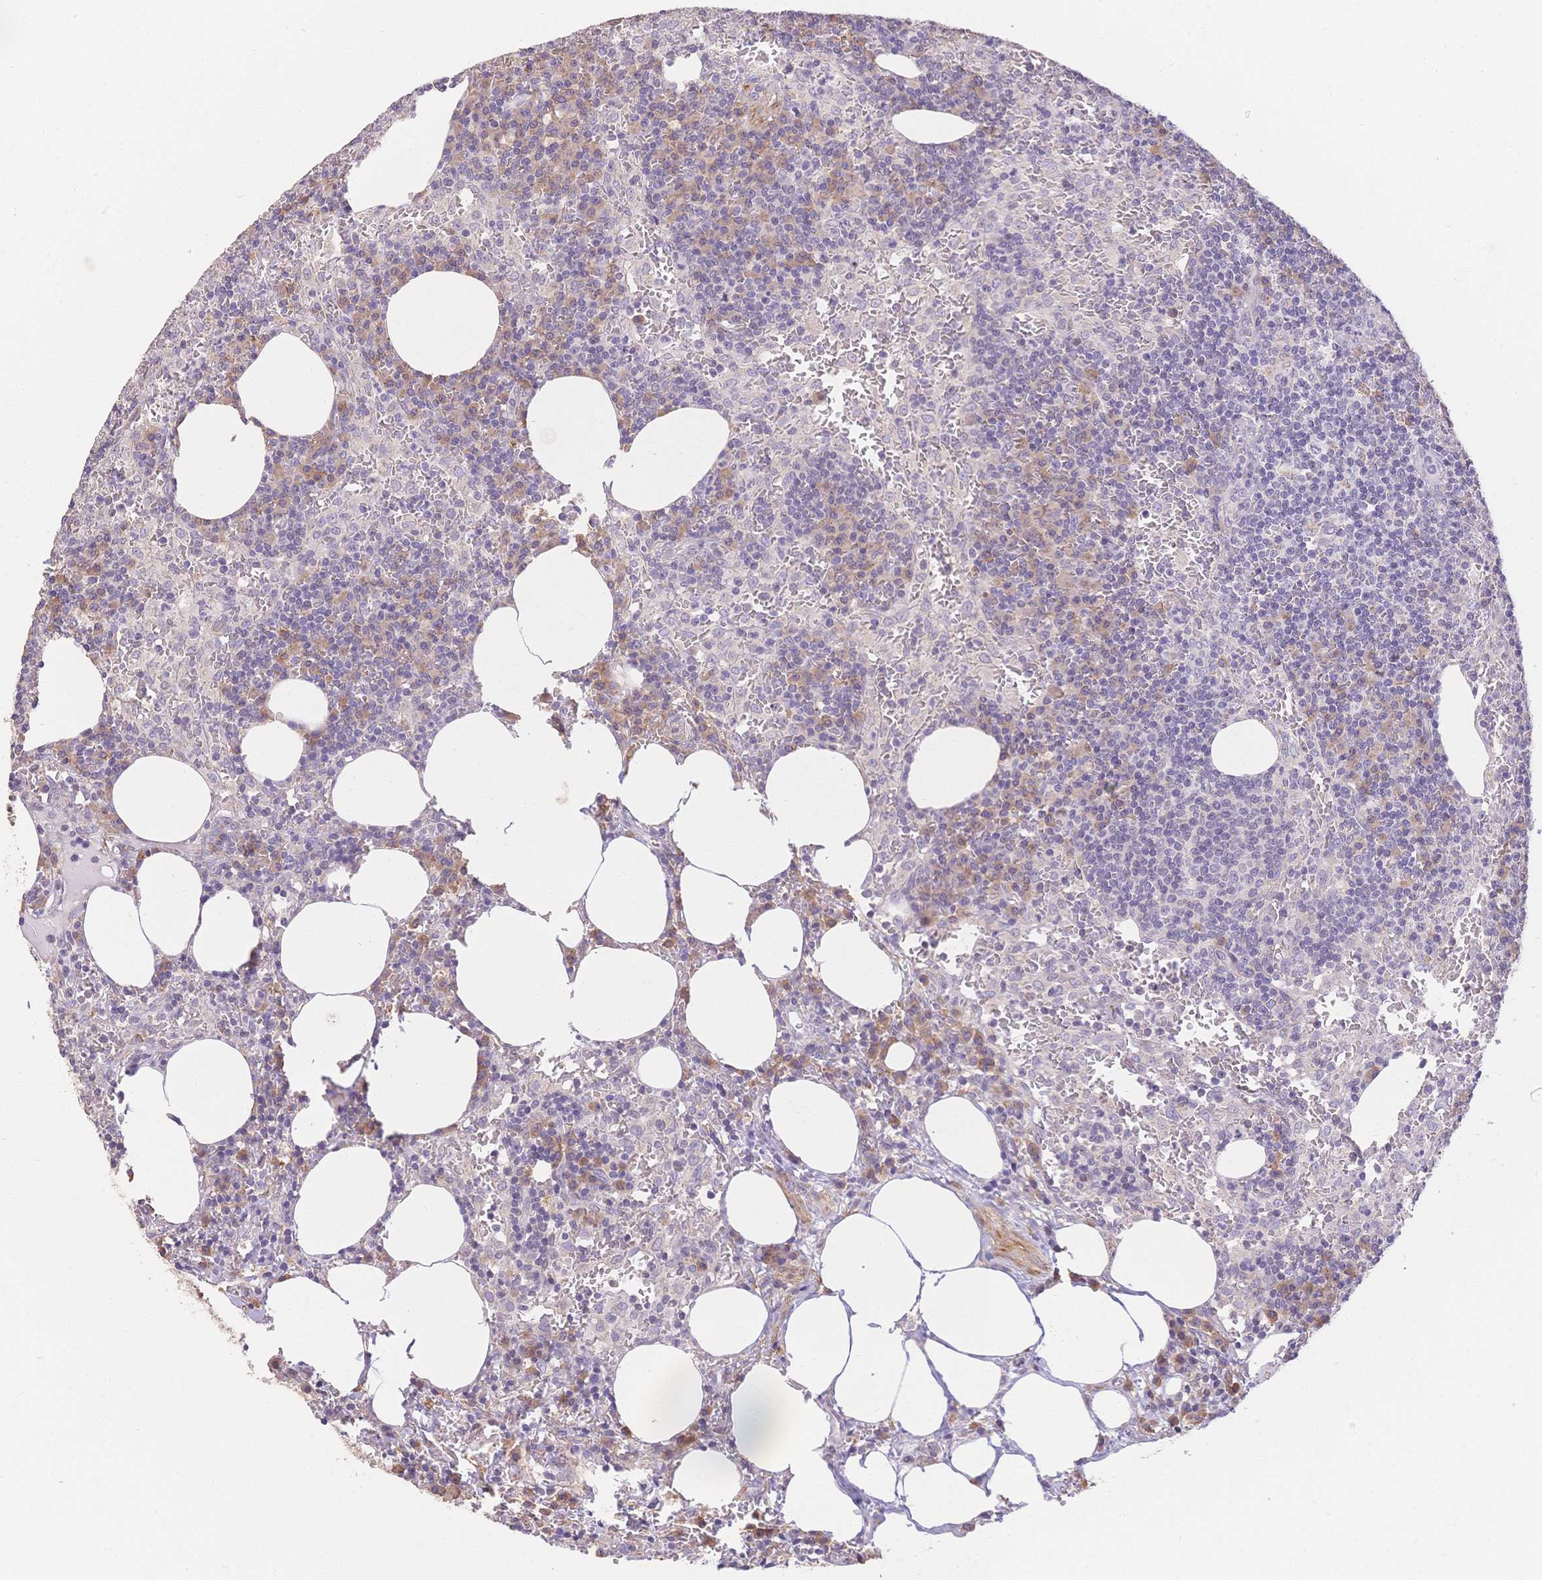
{"staining": {"intensity": "negative", "quantity": "none", "location": "none"}, "tissue": "lymph node", "cell_type": "Germinal center cells", "image_type": "normal", "snomed": [{"axis": "morphology", "description": "Normal tissue, NOS"}, {"axis": "topography", "description": "Lymph node"}], "caption": "This is an immunohistochemistry (IHC) photomicrograph of unremarkable human lymph node. There is no expression in germinal center cells.", "gene": "HS3ST5", "patient": {"sex": "male", "age": 67}}